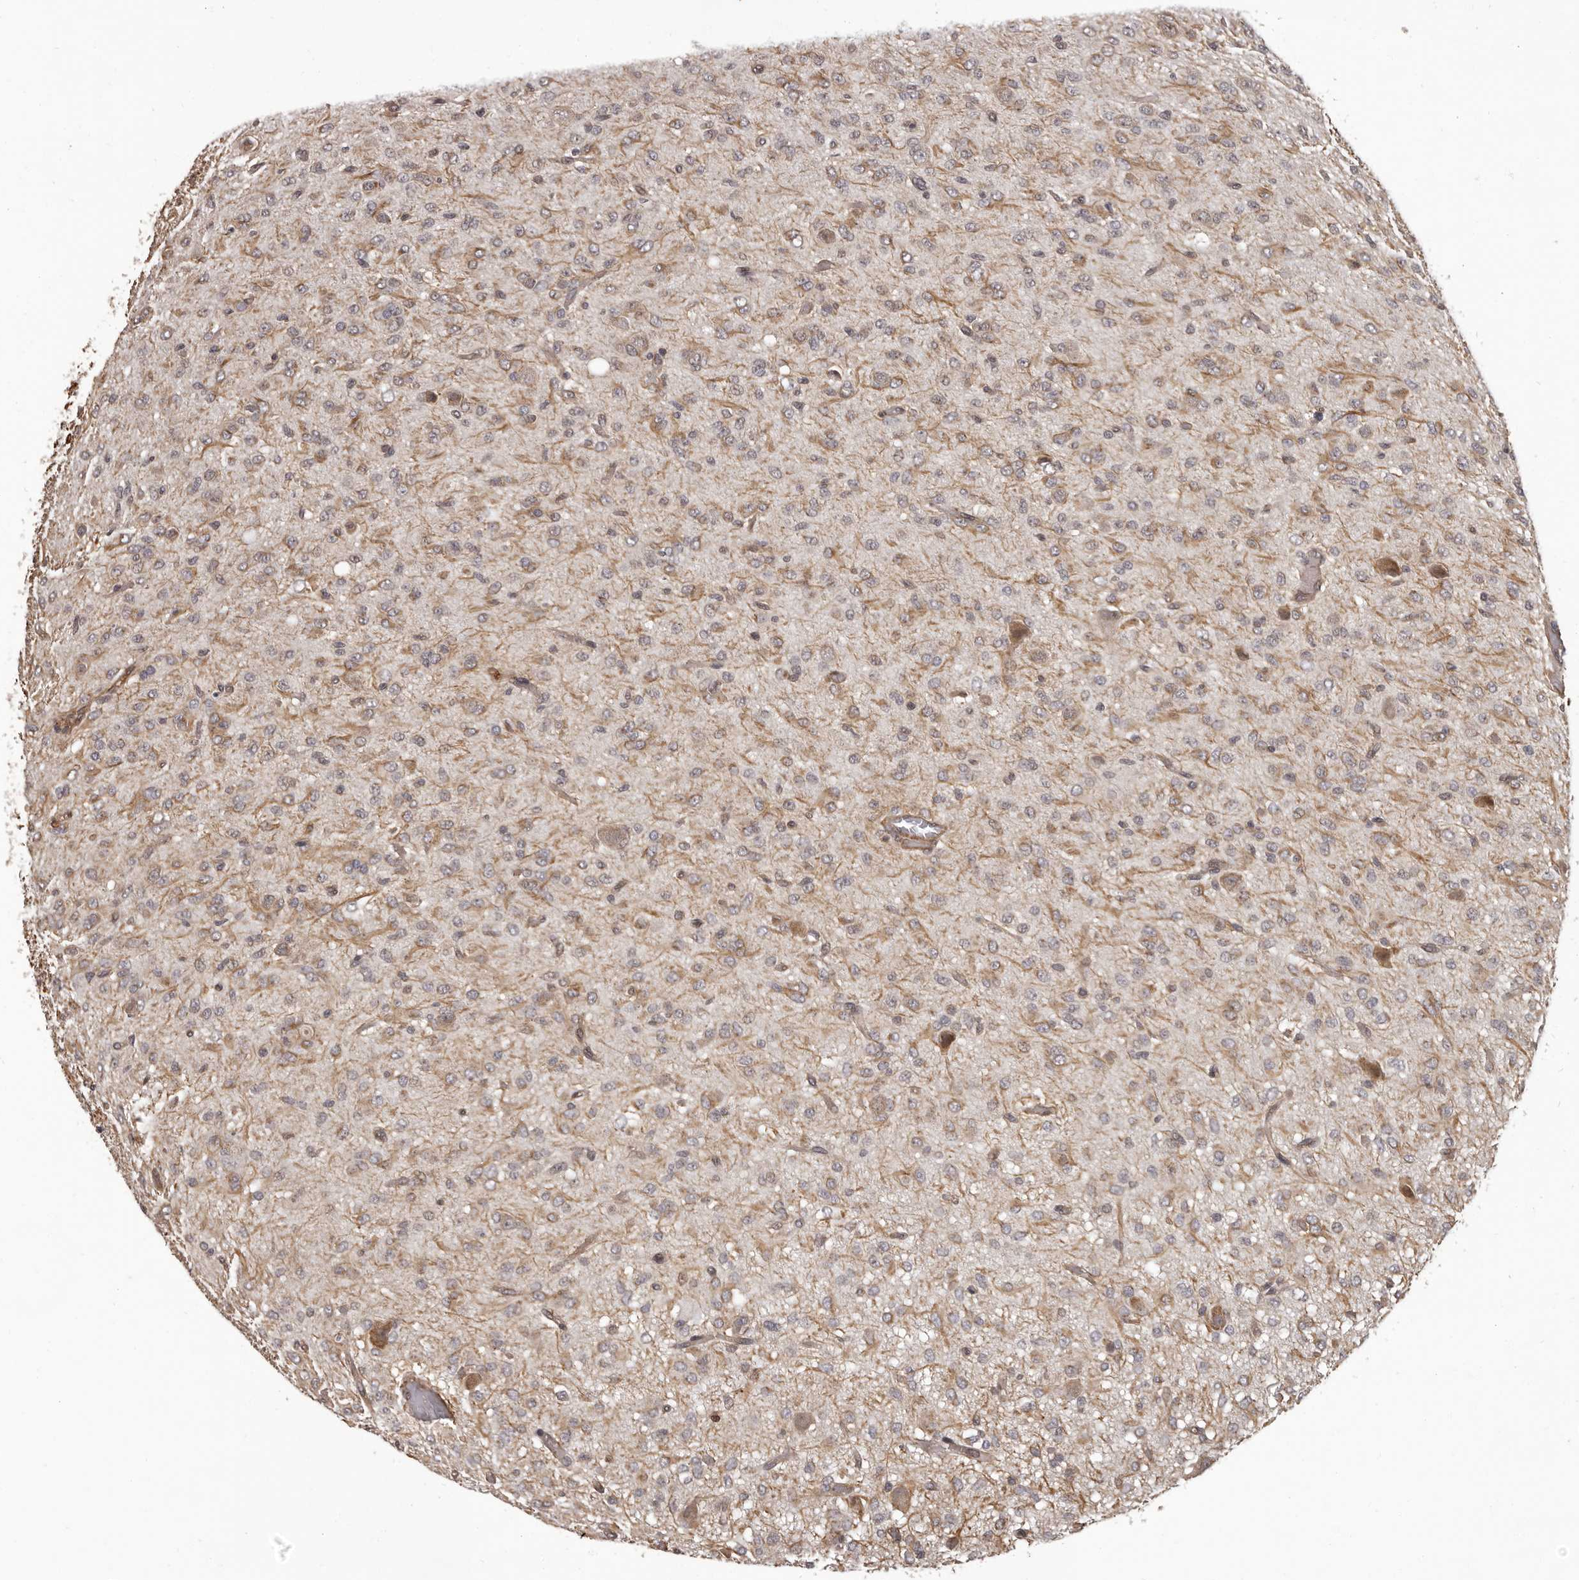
{"staining": {"intensity": "moderate", "quantity": "<25%", "location": "cytoplasmic/membranous"}, "tissue": "glioma", "cell_type": "Tumor cells", "image_type": "cancer", "snomed": [{"axis": "morphology", "description": "Glioma, malignant, High grade"}, {"axis": "topography", "description": "Brain"}], "caption": "This is a micrograph of immunohistochemistry (IHC) staining of malignant glioma (high-grade), which shows moderate positivity in the cytoplasmic/membranous of tumor cells.", "gene": "SLITRK6", "patient": {"sex": "female", "age": 59}}